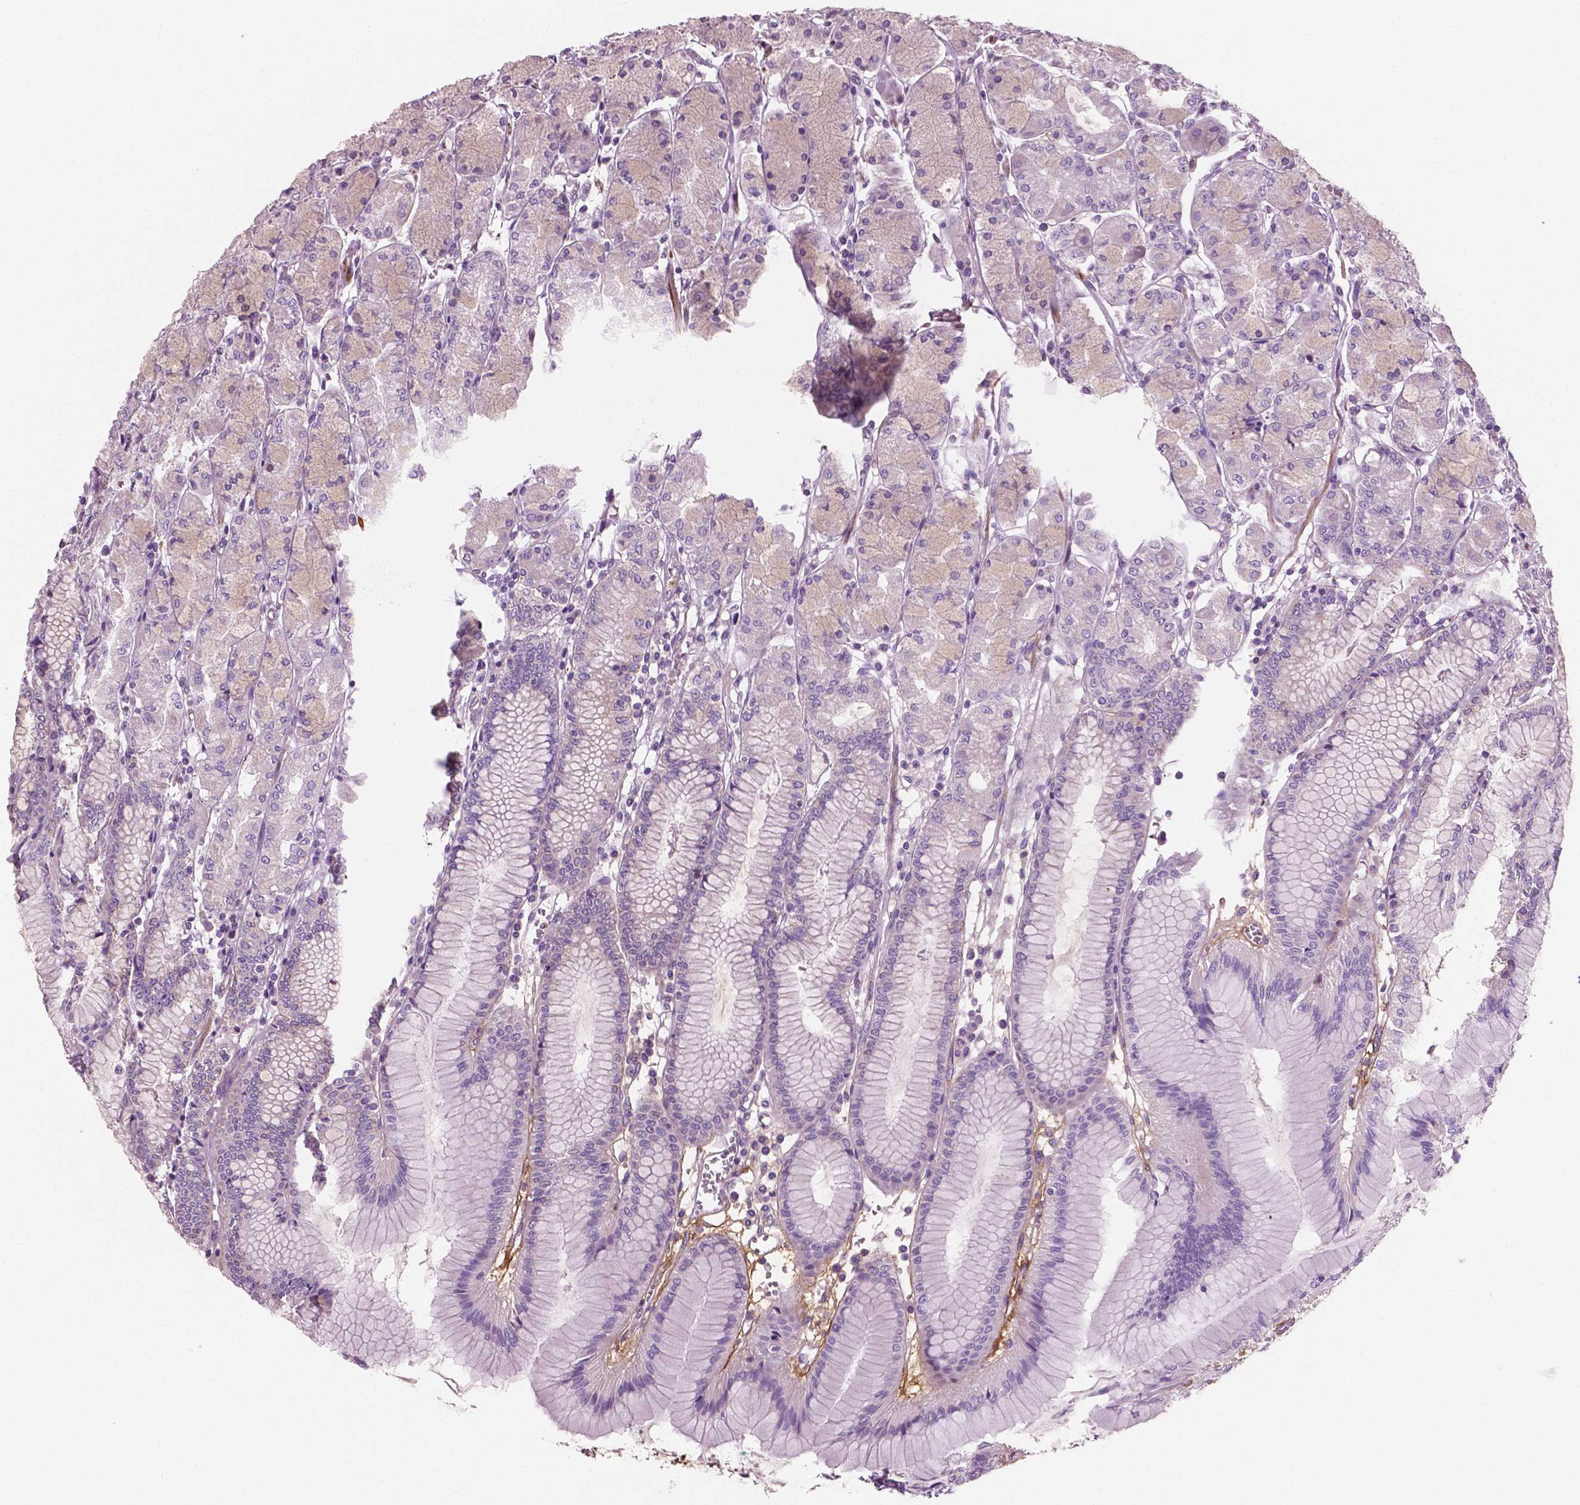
{"staining": {"intensity": "moderate", "quantity": "<25%", "location": "cytoplasmic/membranous"}, "tissue": "stomach", "cell_type": "Glandular cells", "image_type": "normal", "snomed": [{"axis": "morphology", "description": "Normal tissue, NOS"}, {"axis": "topography", "description": "Stomach, upper"}], "caption": "Brown immunohistochemical staining in benign stomach reveals moderate cytoplasmic/membranous positivity in about <25% of glandular cells. The protein is stained brown, and the nuclei are stained in blue (DAB (3,3'-diaminobenzidine) IHC with brightfield microscopy, high magnification).", "gene": "PTX3", "patient": {"sex": "male", "age": 69}}